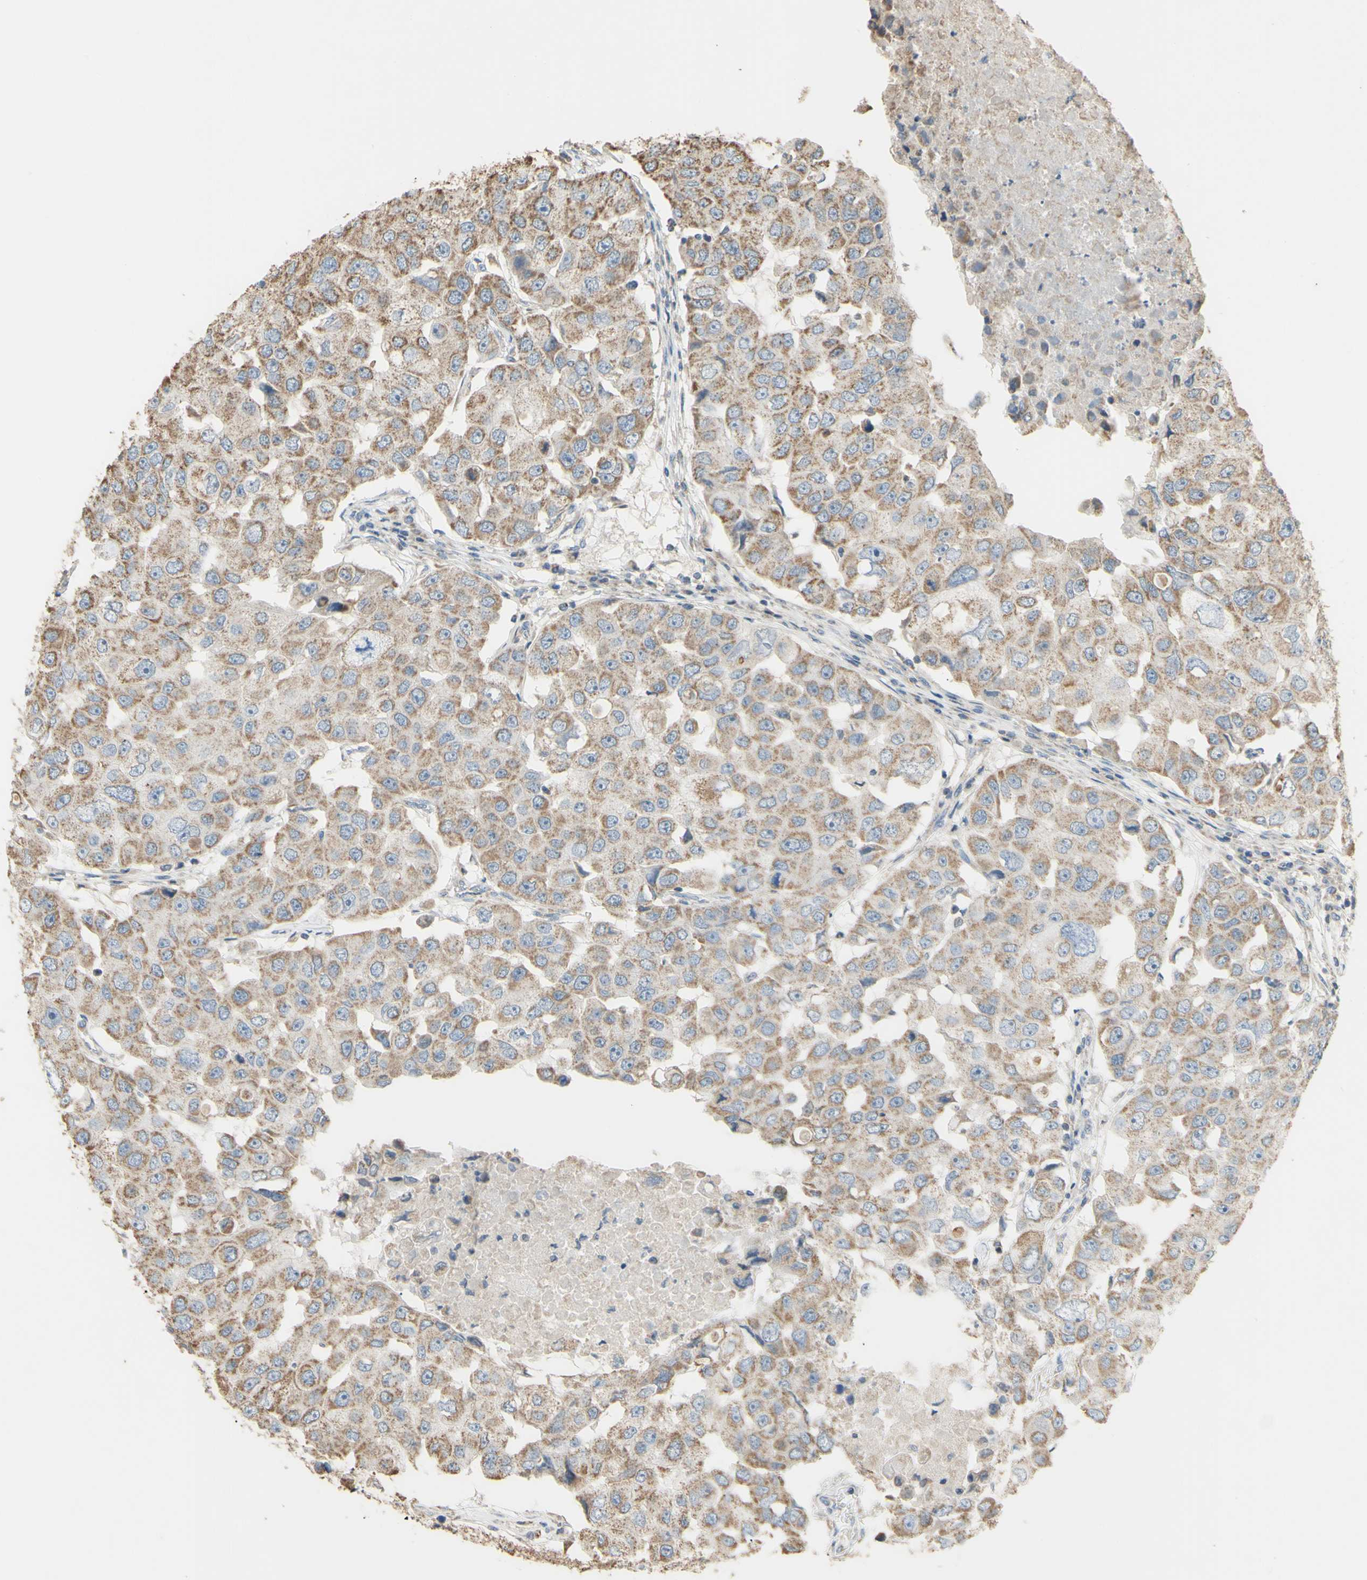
{"staining": {"intensity": "moderate", "quantity": ">75%", "location": "cytoplasmic/membranous"}, "tissue": "breast cancer", "cell_type": "Tumor cells", "image_type": "cancer", "snomed": [{"axis": "morphology", "description": "Duct carcinoma"}, {"axis": "topography", "description": "Breast"}], "caption": "Breast cancer tissue reveals moderate cytoplasmic/membranous expression in about >75% of tumor cells, visualized by immunohistochemistry.", "gene": "PTGIS", "patient": {"sex": "female", "age": 27}}